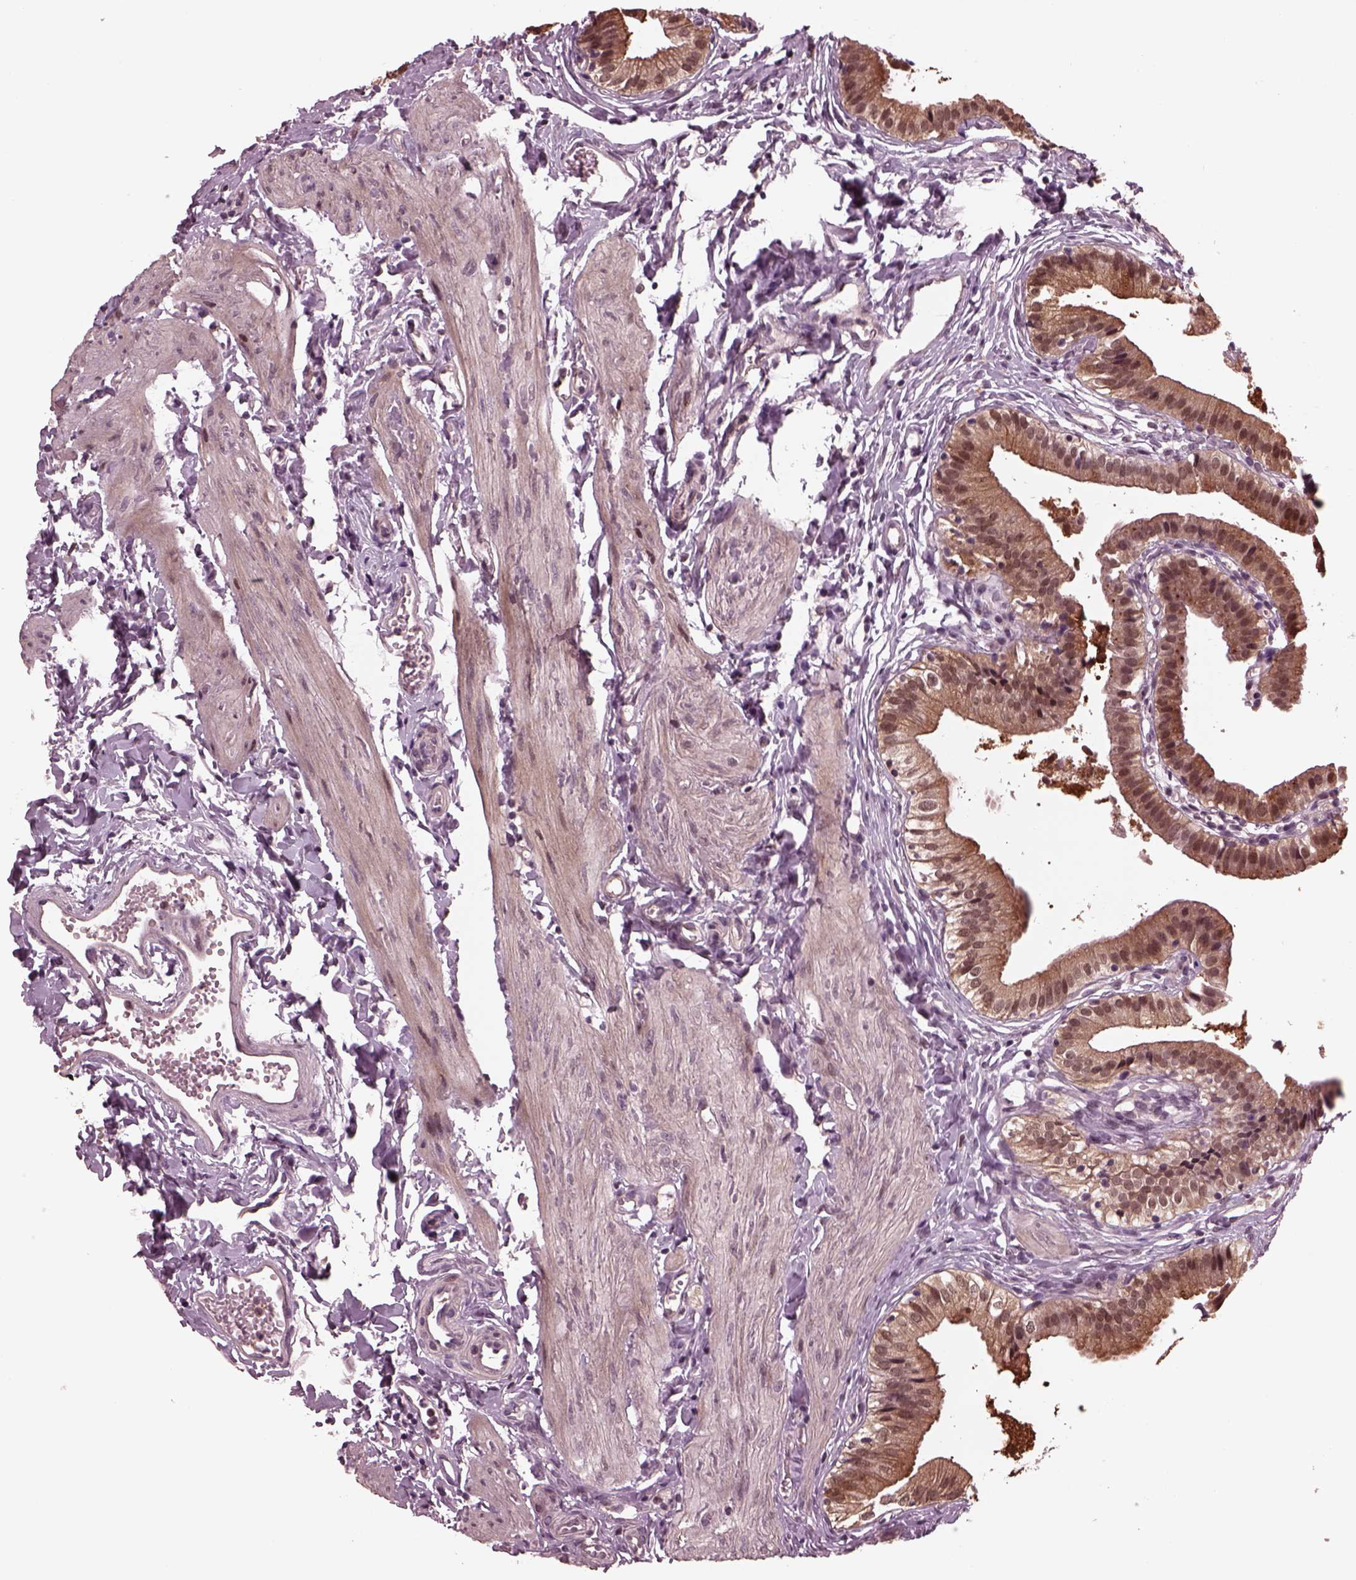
{"staining": {"intensity": "moderate", "quantity": "25%-75%", "location": "cytoplasmic/membranous,nuclear"}, "tissue": "gallbladder", "cell_type": "Glandular cells", "image_type": "normal", "snomed": [{"axis": "morphology", "description": "Normal tissue, NOS"}, {"axis": "topography", "description": "Gallbladder"}], "caption": "Gallbladder stained with IHC demonstrates moderate cytoplasmic/membranous,nuclear staining in about 25%-75% of glandular cells. (DAB IHC with brightfield microscopy, high magnification).", "gene": "NAP1L5", "patient": {"sex": "female", "age": 47}}